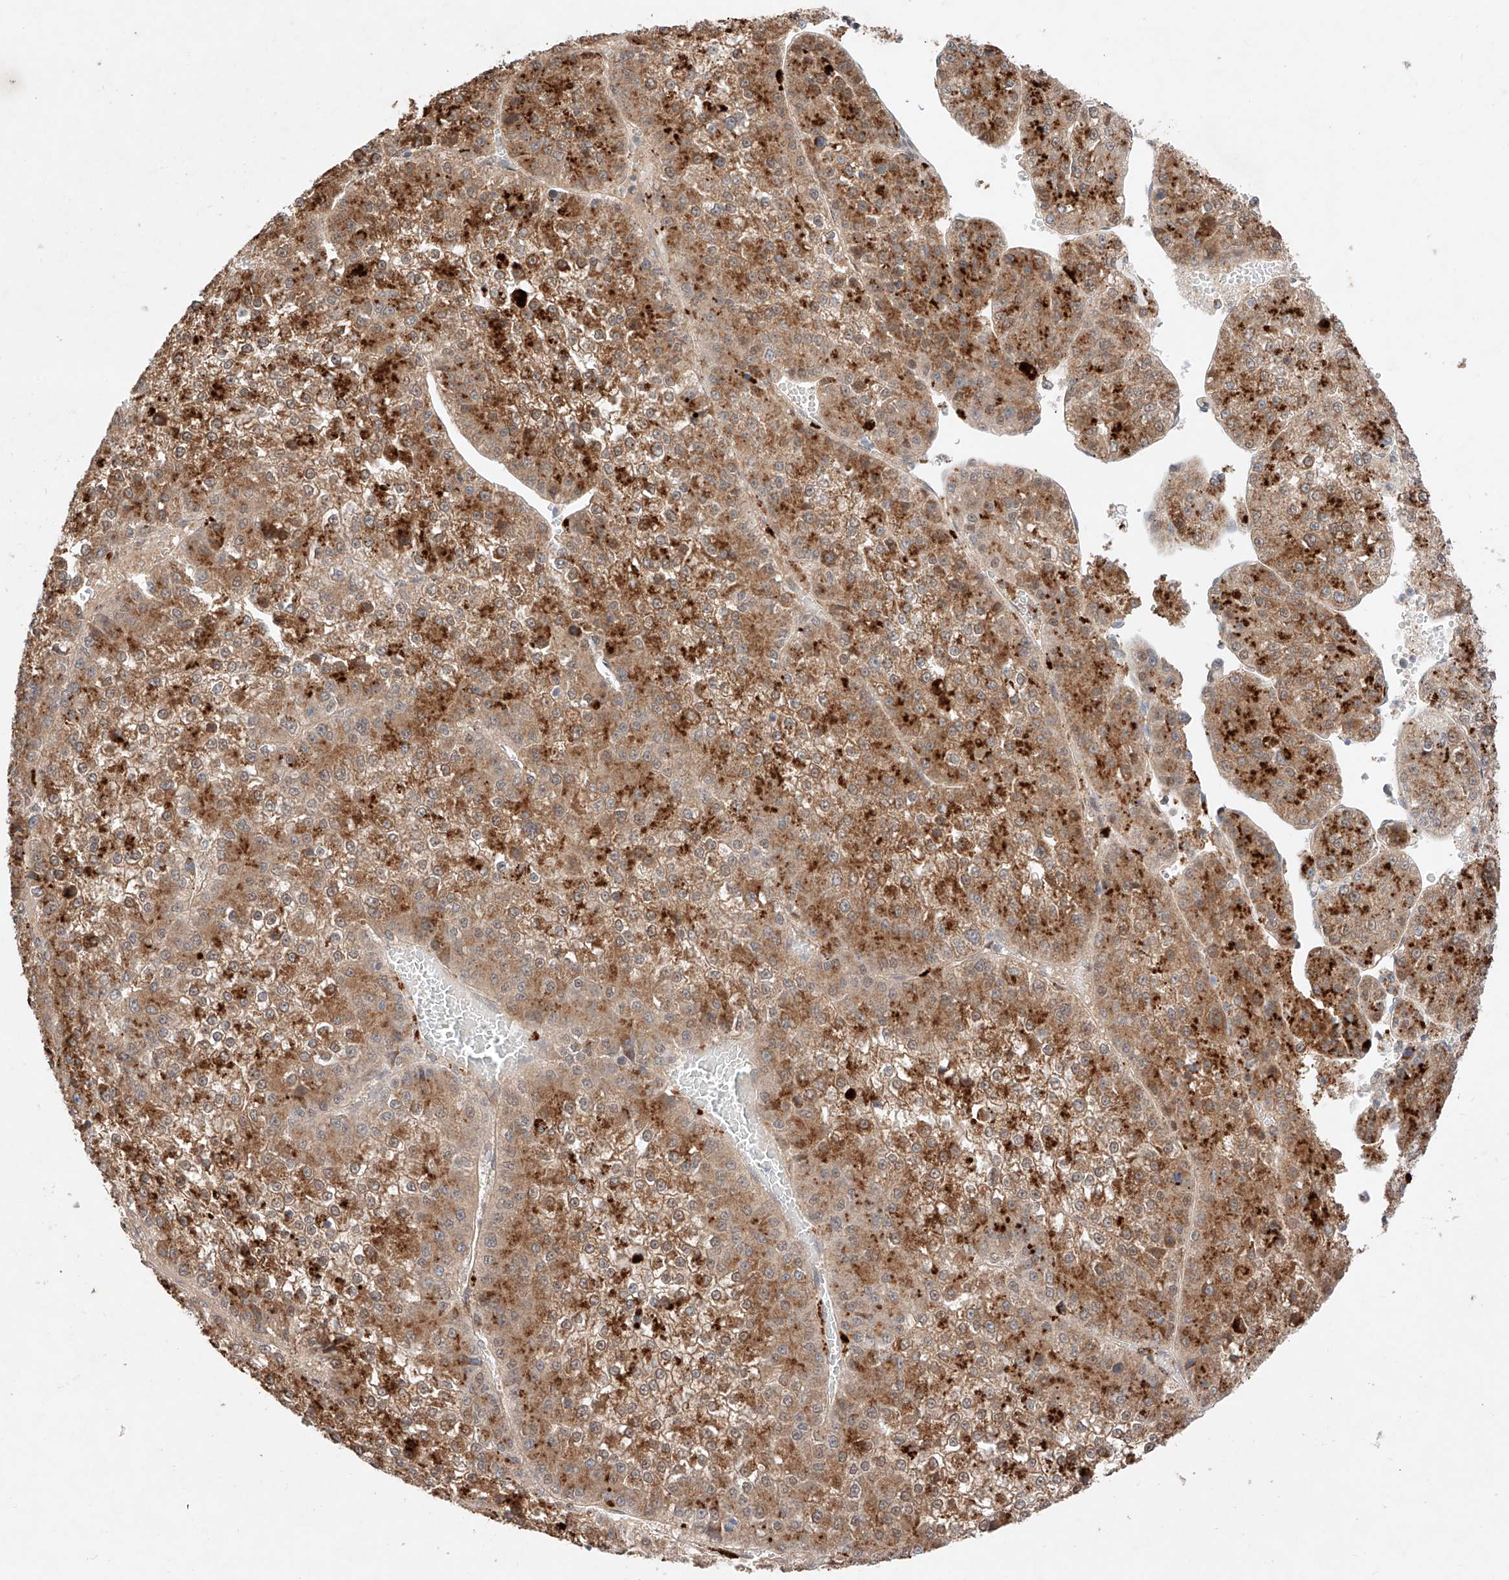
{"staining": {"intensity": "moderate", "quantity": ">75%", "location": "cytoplasmic/membranous"}, "tissue": "liver cancer", "cell_type": "Tumor cells", "image_type": "cancer", "snomed": [{"axis": "morphology", "description": "Carcinoma, Hepatocellular, NOS"}, {"axis": "topography", "description": "Liver"}], "caption": "Immunohistochemistry (IHC) image of human hepatocellular carcinoma (liver) stained for a protein (brown), which exhibits medium levels of moderate cytoplasmic/membranous expression in approximately >75% of tumor cells.", "gene": "GCNT1", "patient": {"sex": "female", "age": 73}}